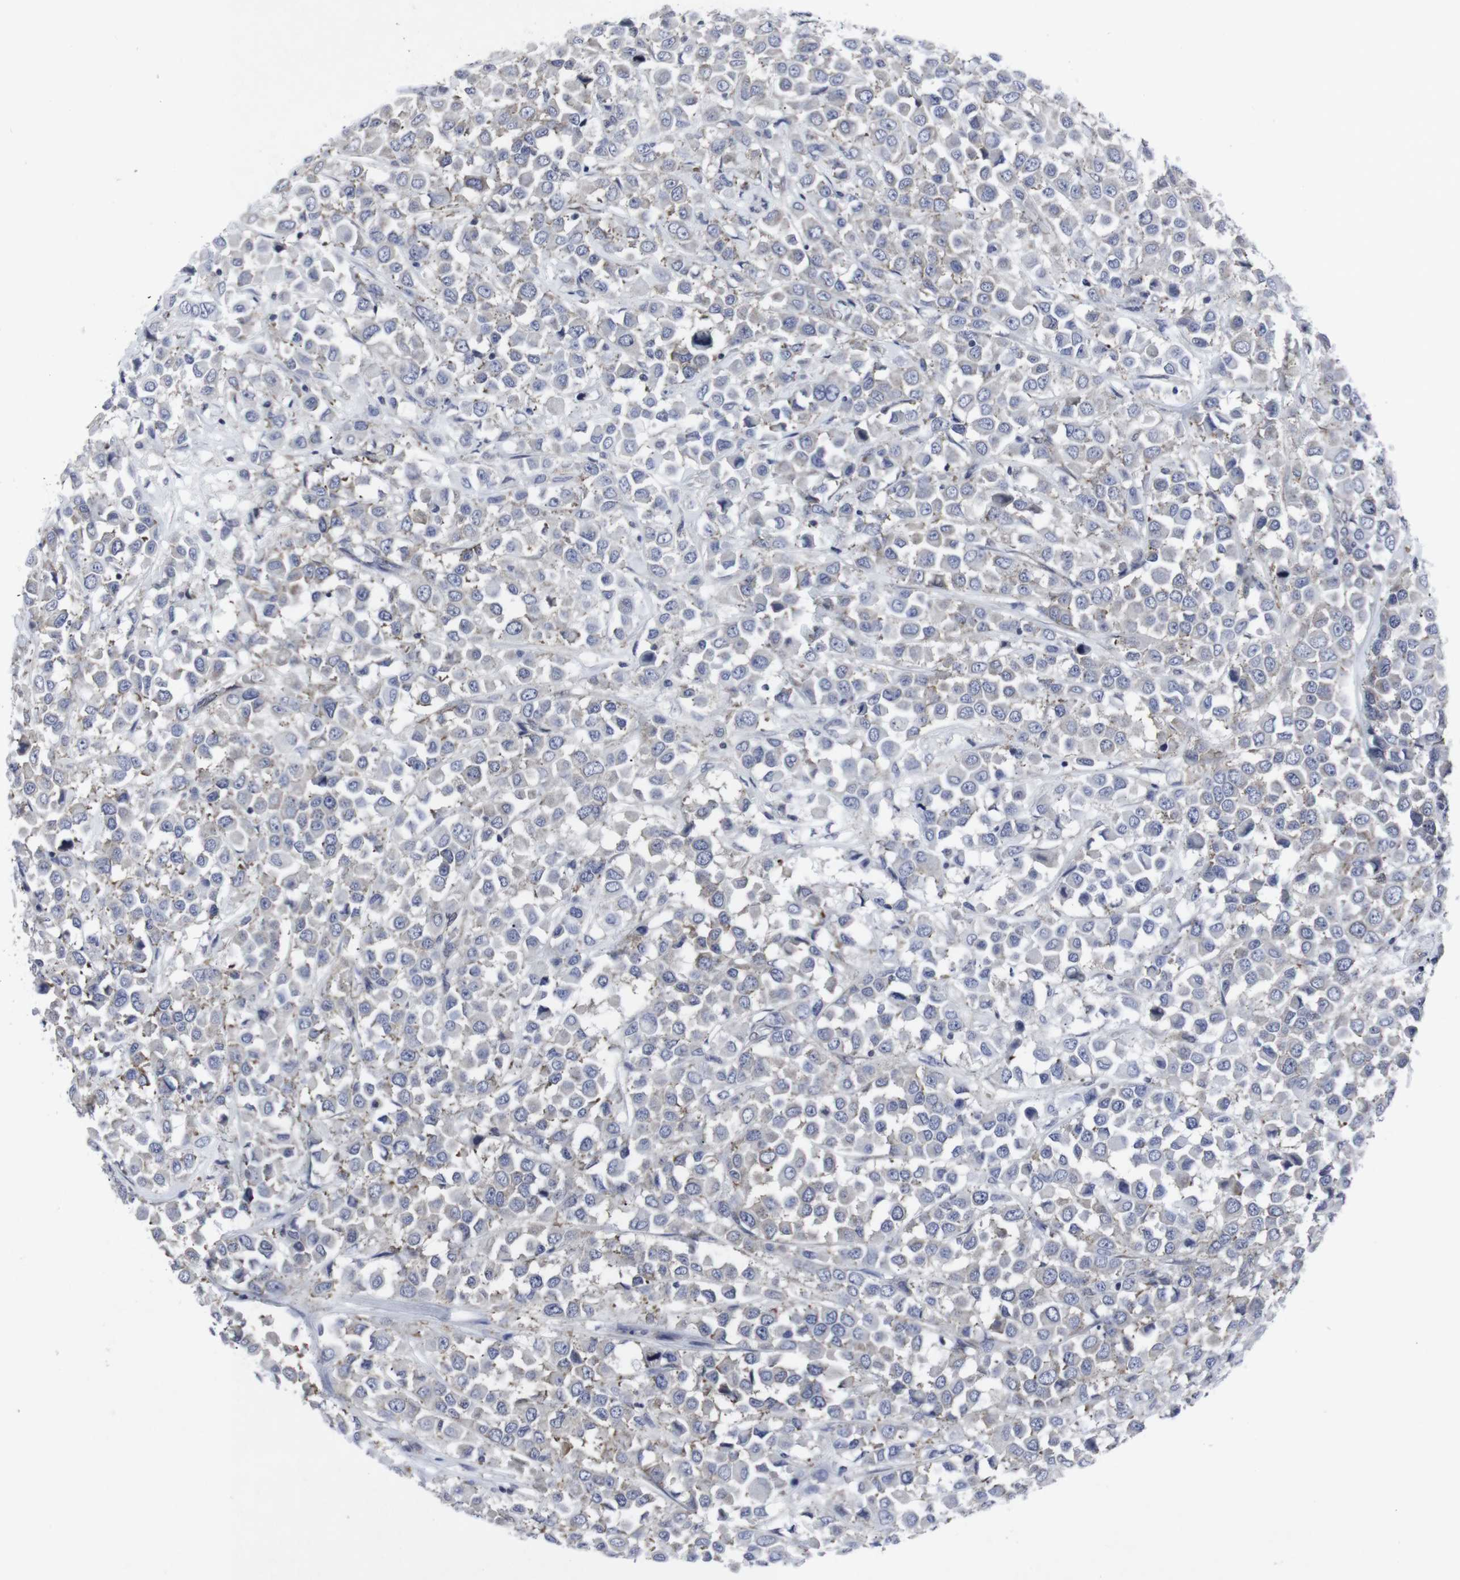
{"staining": {"intensity": "negative", "quantity": "none", "location": "none"}, "tissue": "breast cancer", "cell_type": "Tumor cells", "image_type": "cancer", "snomed": [{"axis": "morphology", "description": "Duct carcinoma"}, {"axis": "topography", "description": "Breast"}], "caption": "This image is of breast infiltrating ductal carcinoma stained with immunohistochemistry to label a protein in brown with the nuclei are counter-stained blue. There is no expression in tumor cells.", "gene": "GEMIN2", "patient": {"sex": "female", "age": 61}}